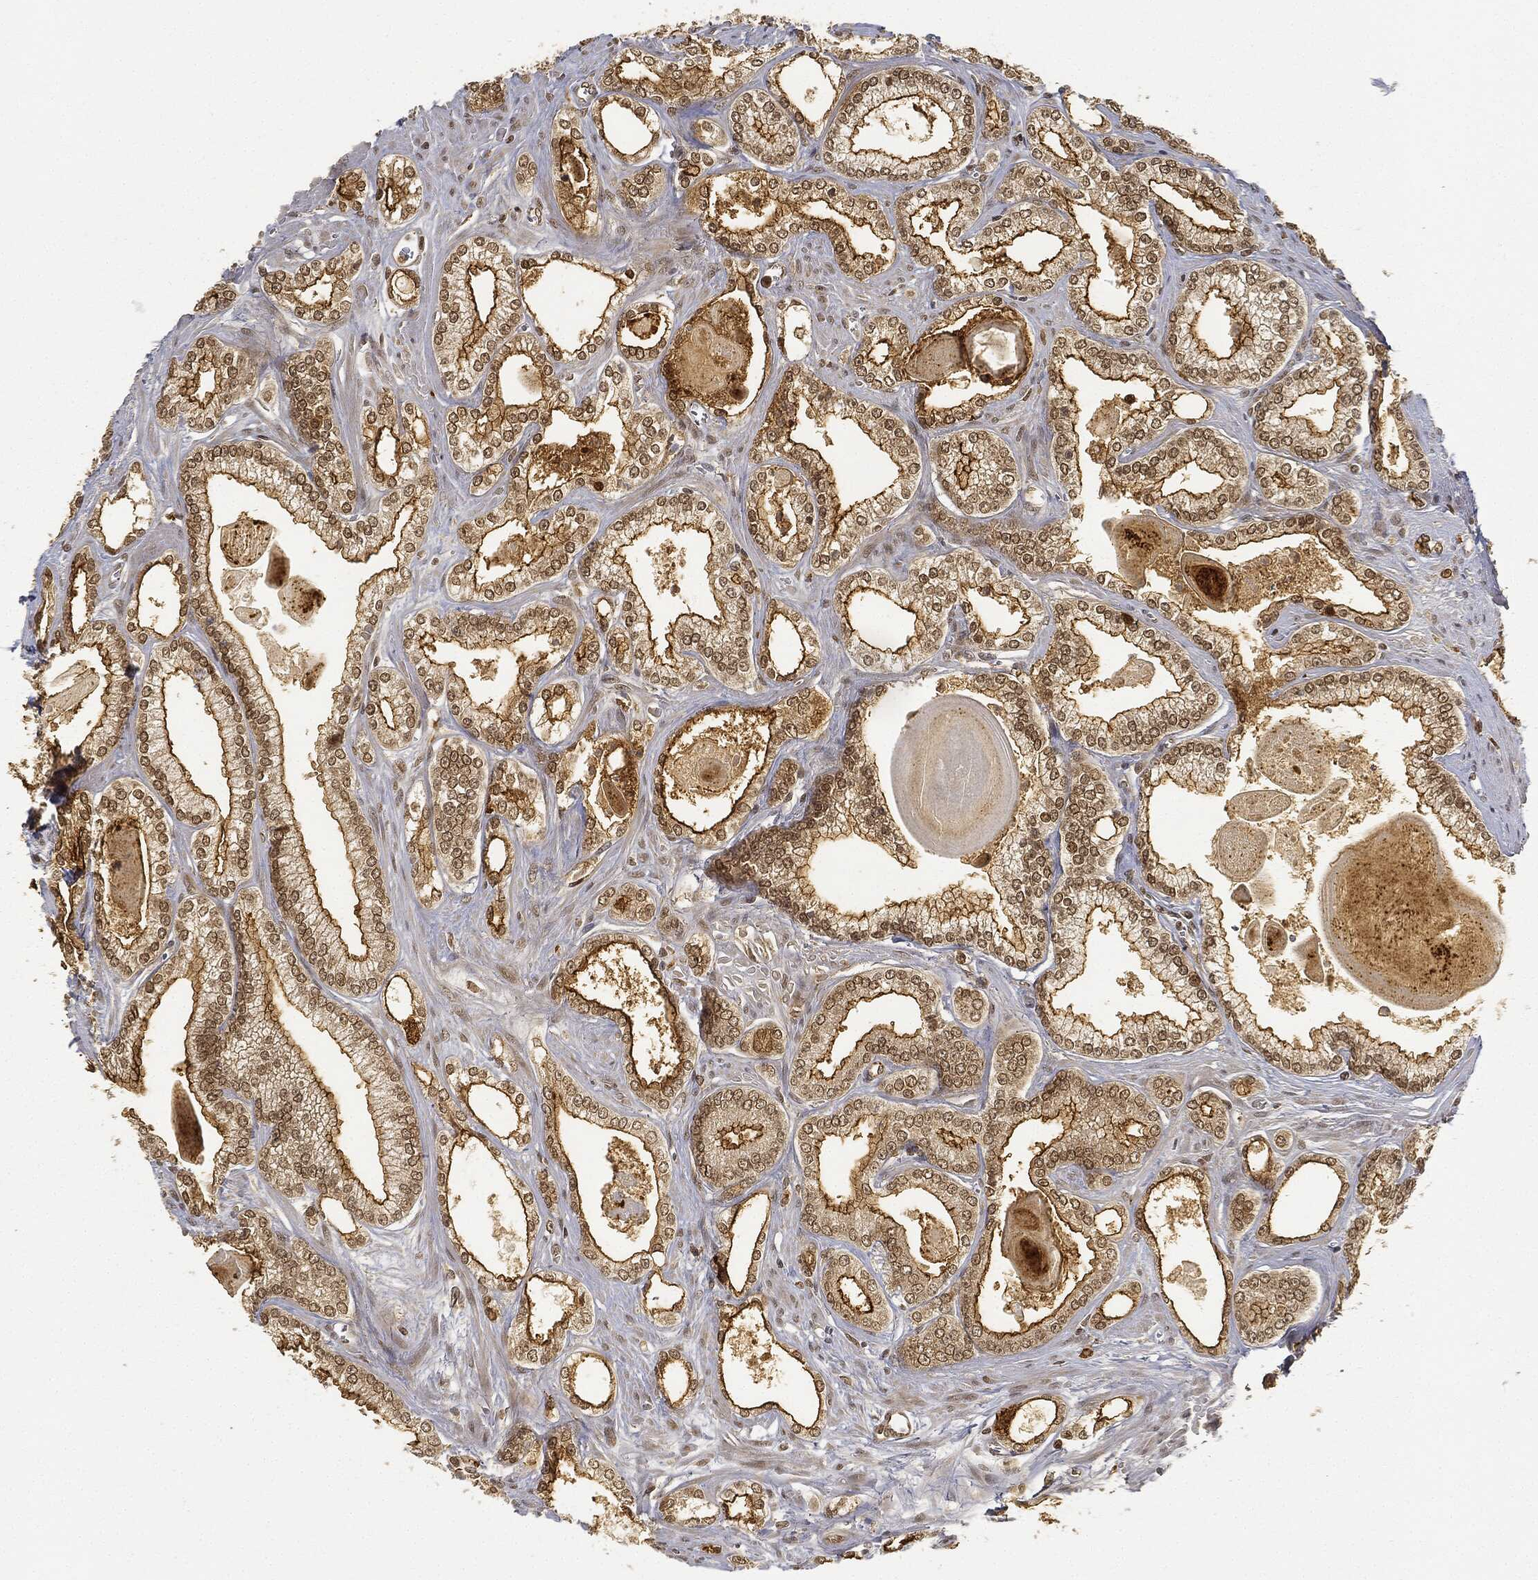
{"staining": {"intensity": "strong", "quantity": "25%-75%", "location": "cytoplasmic/membranous"}, "tissue": "prostate cancer", "cell_type": "Tumor cells", "image_type": "cancer", "snomed": [{"axis": "morphology", "description": "Adenocarcinoma, Medium grade"}, {"axis": "topography", "description": "Prostate"}], "caption": "Strong cytoplasmic/membranous positivity is present in about 25%-75% of tumor cells in prostate cancer (adenocarcinoma (medium-grade)).", "gene": "CIB1", "patient": {"sex": "male", "age": 71}}